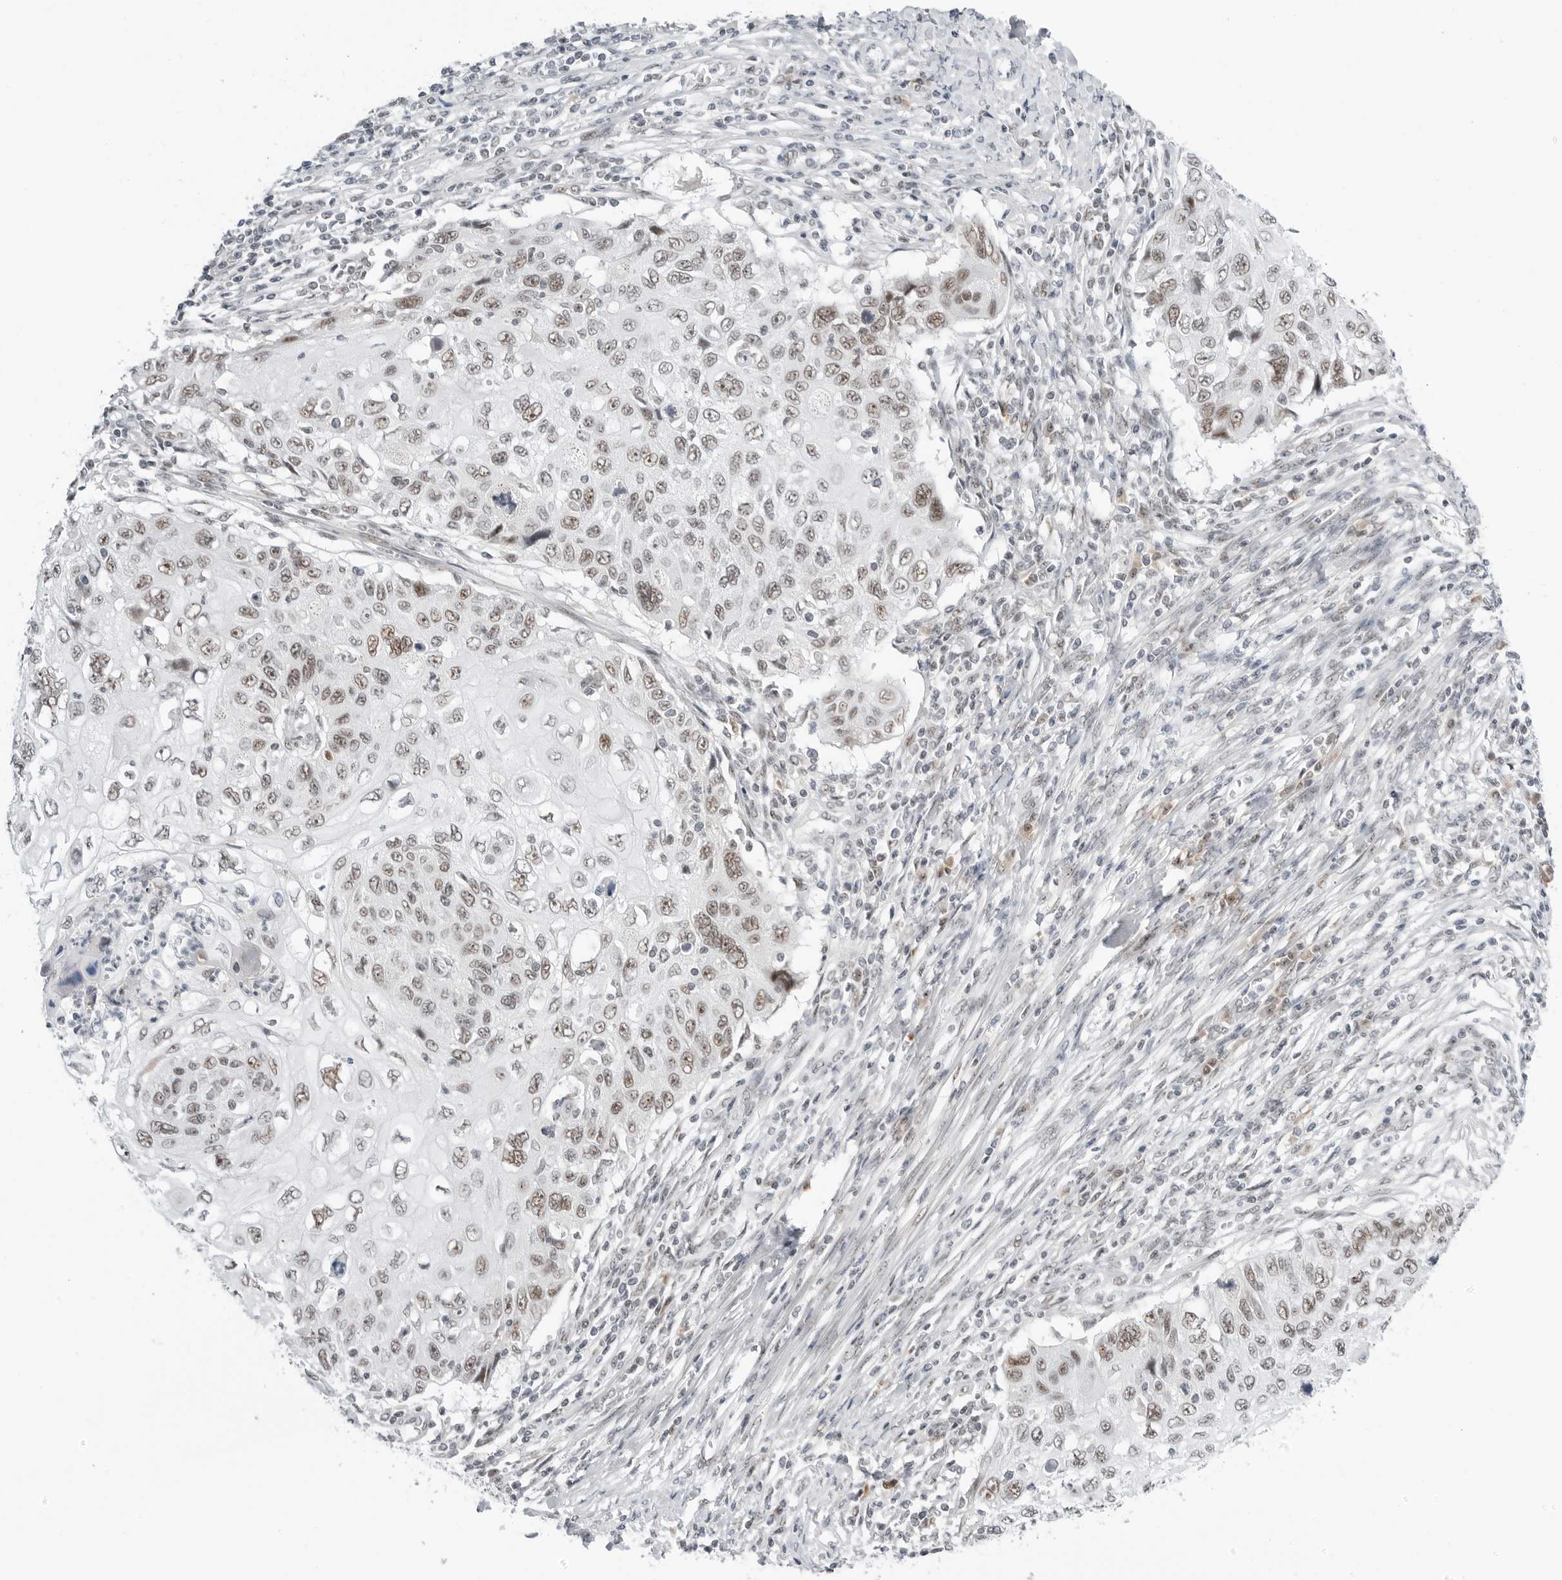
{"staining": {"intensity": "moderate", "quantity": "25%-75%", "location": "nuclear"}, "tissue": "cervical cancer", "cell_type": "Tumor cells", "image_type": "cancer", "snomed": [{"axis": "morphology", "description": "Squamous cell carcinoma, NOS"}, {"axis": "topography", "description": "Cervix"}], "caption": "Cervical squamous cell carcinoma stained for a protein (brown) demonstrates moderate nuclear positive expression in approximately 25%-75% of tumor cells.", "gene": "WRAP53", "patient": {"sex": "female", "age": 70}}